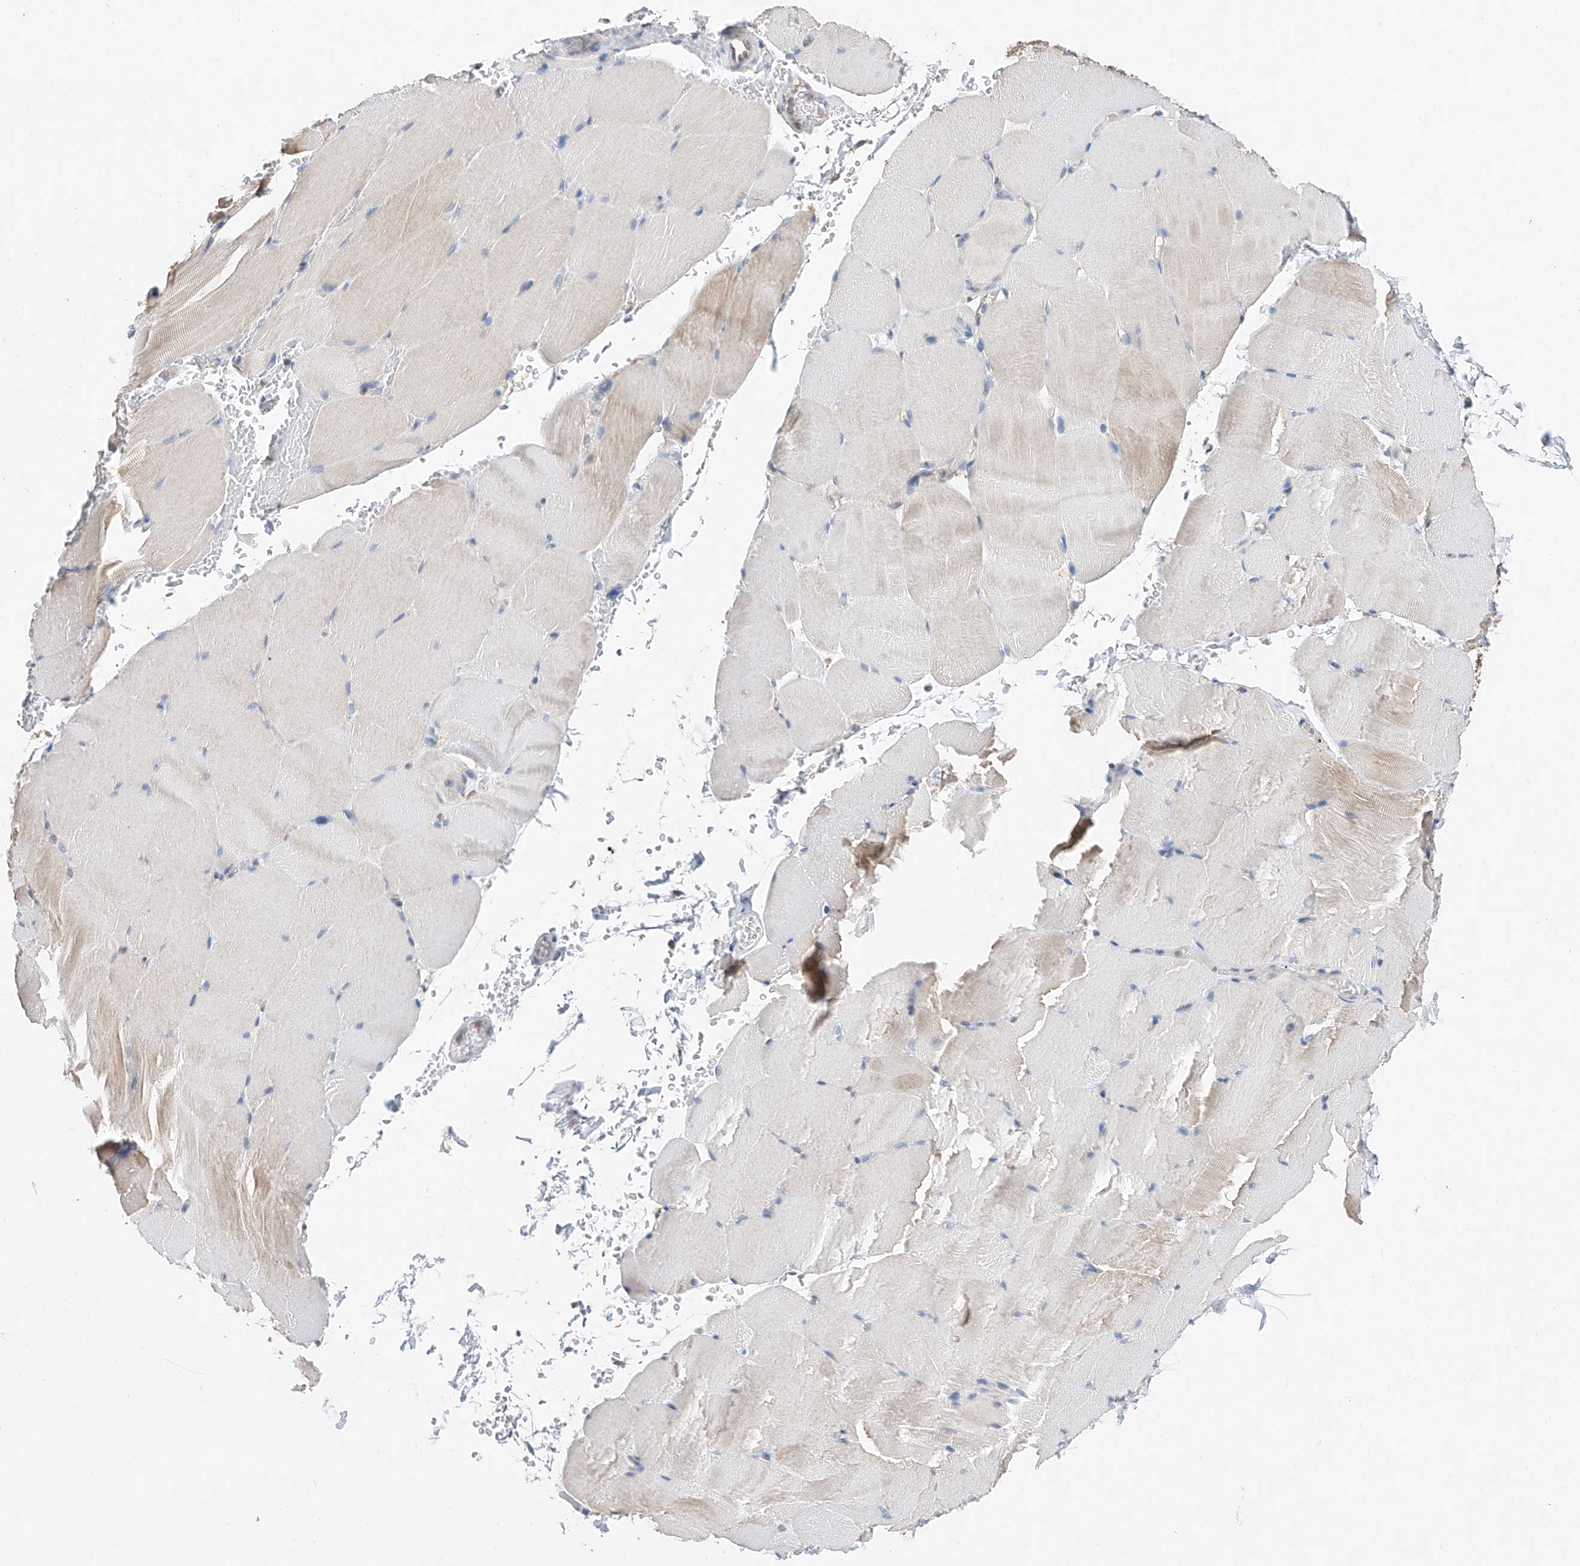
{"staining": {"intensity": "negative", "quantity": "none", "location": "none"}, "tissue": "skeletal muscle", "cell_type": "Myocytes", "image_type": "normal", "snomed": [{"axis": "morphology", "description": "Normal tissue, NOS"}, {"axis": "topography", "description": "Skeletal muscle"}, {"axis": "topography", "description": "Parathyroid gland"}], "caption": "Immunohistochemistry (IHC) of unremarkable human skeletal muscle reveals no positivity in myocytes.", "gene": "FUCA2", "patient": {"sex": "female", "age": 37}}